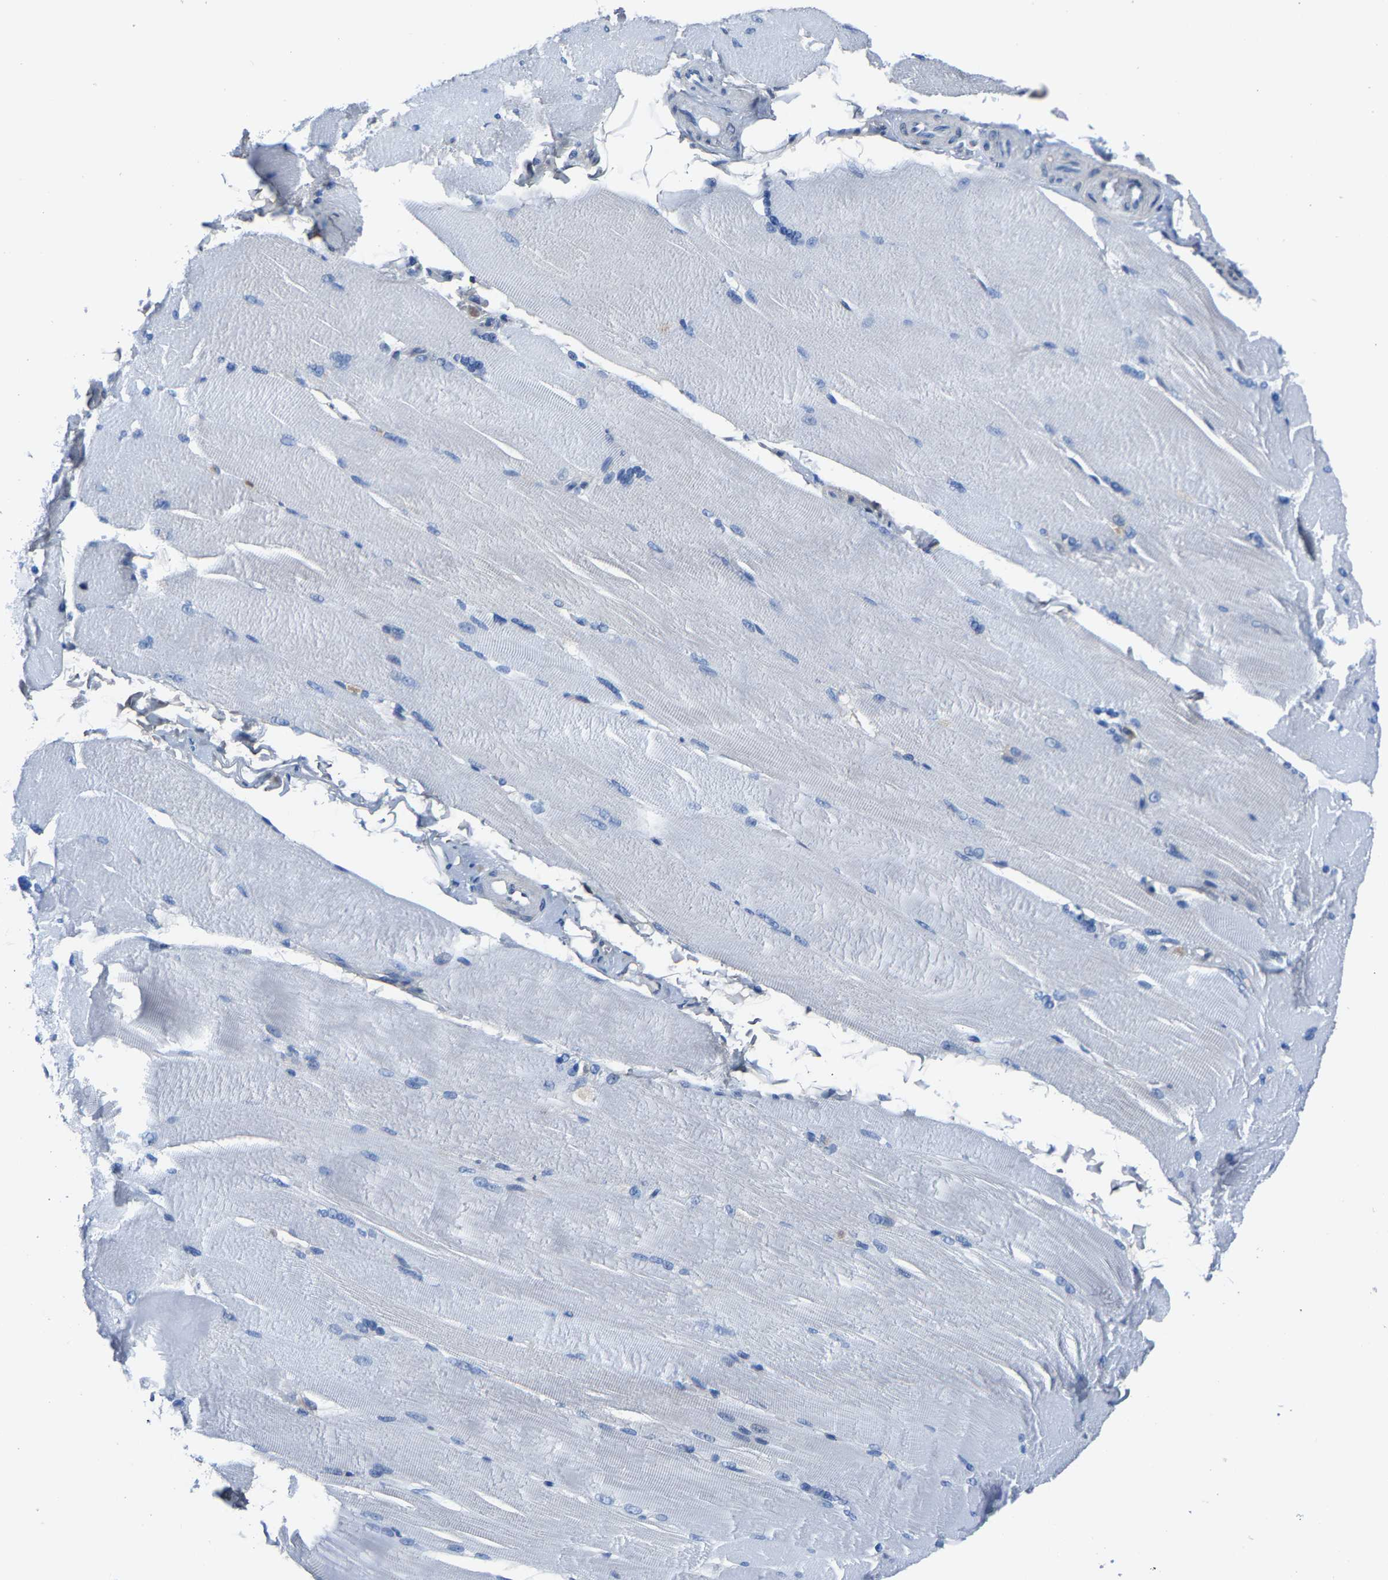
{"staining": {"intensity": "negative", "quantity": "none", "location": "none"}, "tissue": "skeletal muscle", "cell_type": "Myocytes", "image_type": "normal", "snomed": [{"axis": "morphology", "description": "Normal tissue, NOS"}, {"axis": "topography", "description": "Skin"}, {"axis": "topography", "description": "Skeletal muscle"}], "caption": "High magnification brightfield microscopy of unremarkable skeletal muscle stained with DAB (brown) and counterstained with hematoxylin (blue): myocytes show no significant positivity.", "gene": "SSH3", "patient": {"sex": "male", "age": 83}}